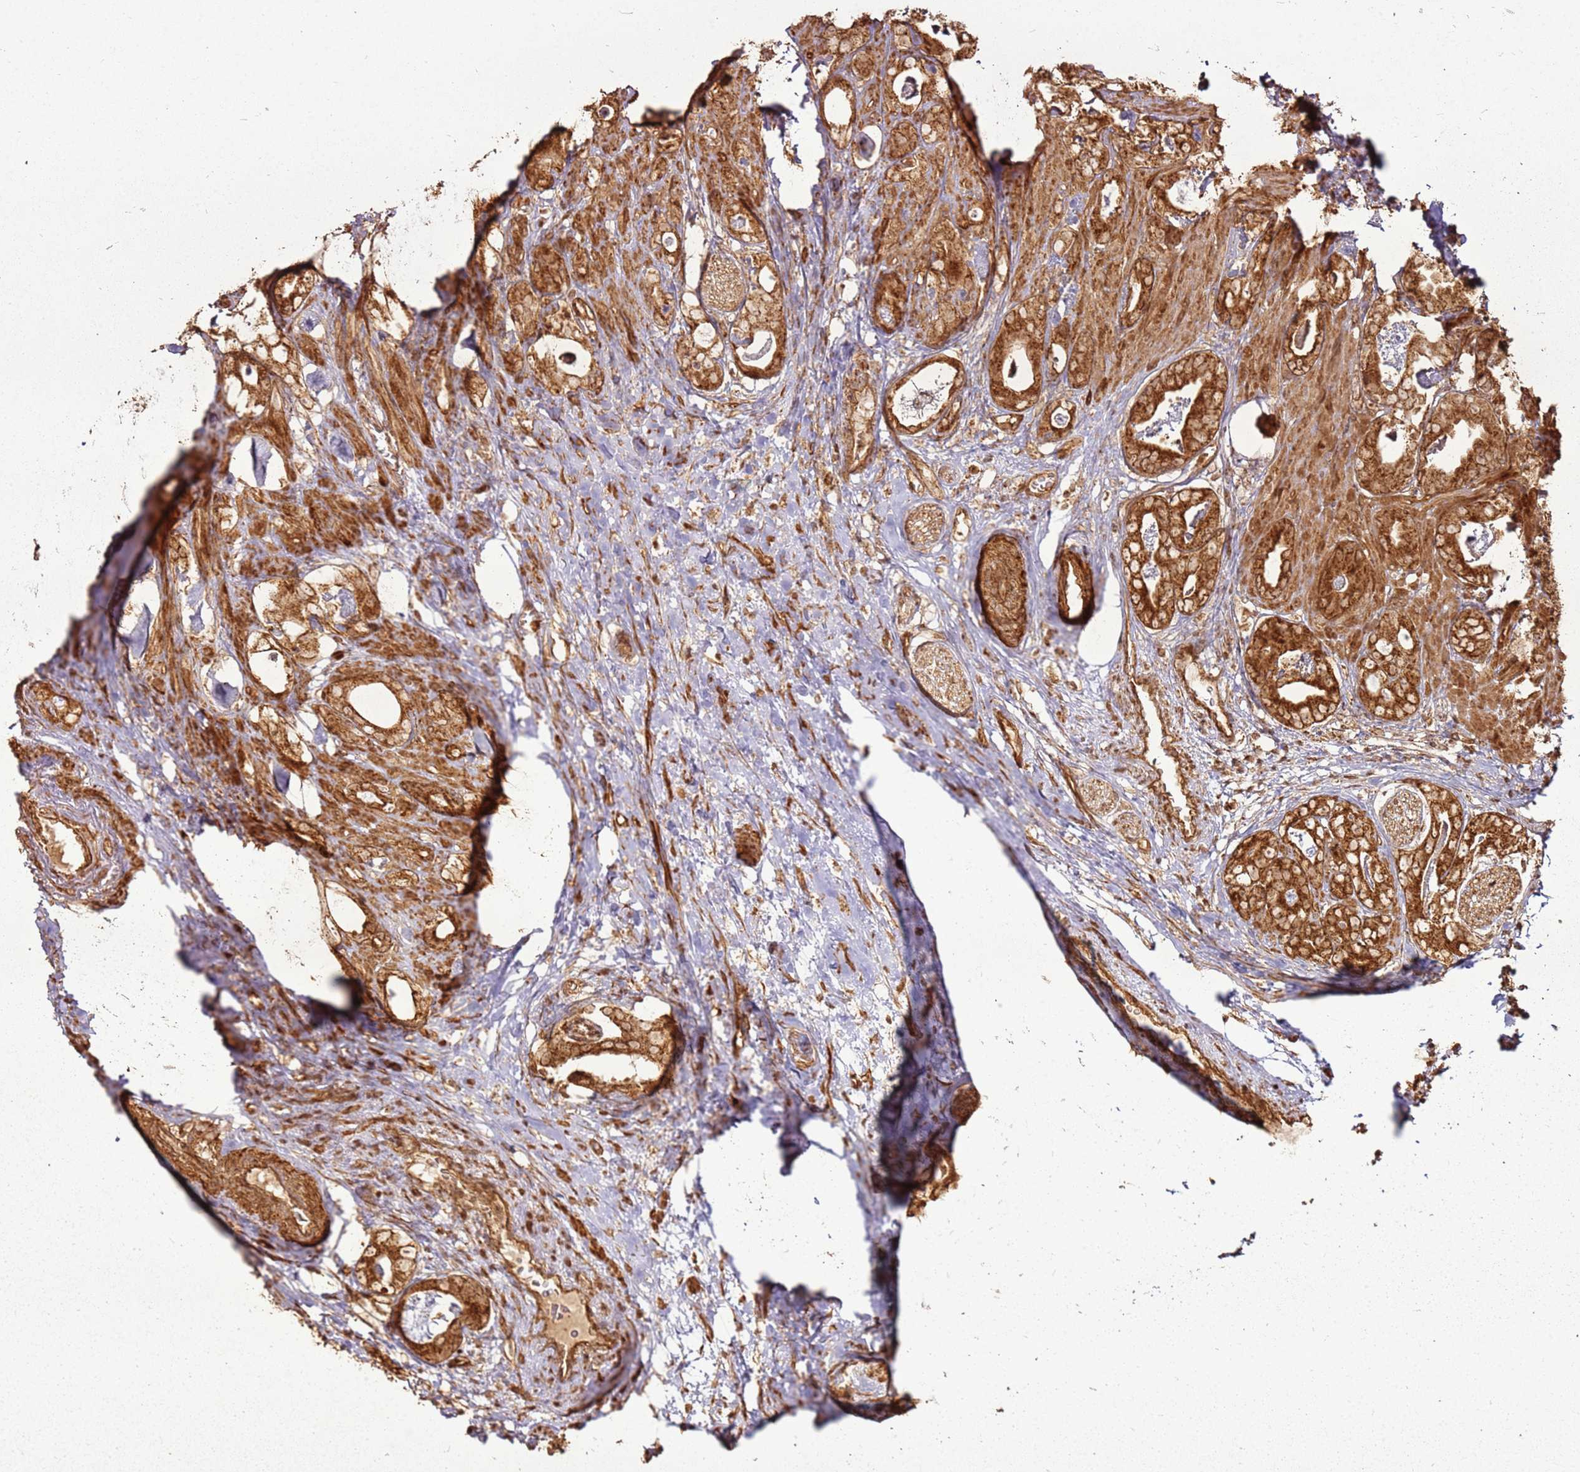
{"staining": {"intensity": "strong", "quantity": ">75%", "location": "cytoplasmic/membranous"}, "tissue": "prostate cancer", "cell_type": "Tumor cells", "image_type": "cancer", "snomed": [{"axis": "morphology", "description": "Adenocarcinoma, Low grade"}, {"axis": "topography", "description": "Prostate"}], "caption": "This micrograph exhibits immunohistochemistry (IHC) staining of prostate cancer, with high strong cytoplasmic/membranous expression in approximately >75% of tumor cells.", "gene": "MRPS6", "patient": {"sex": "male", "age": 63}}